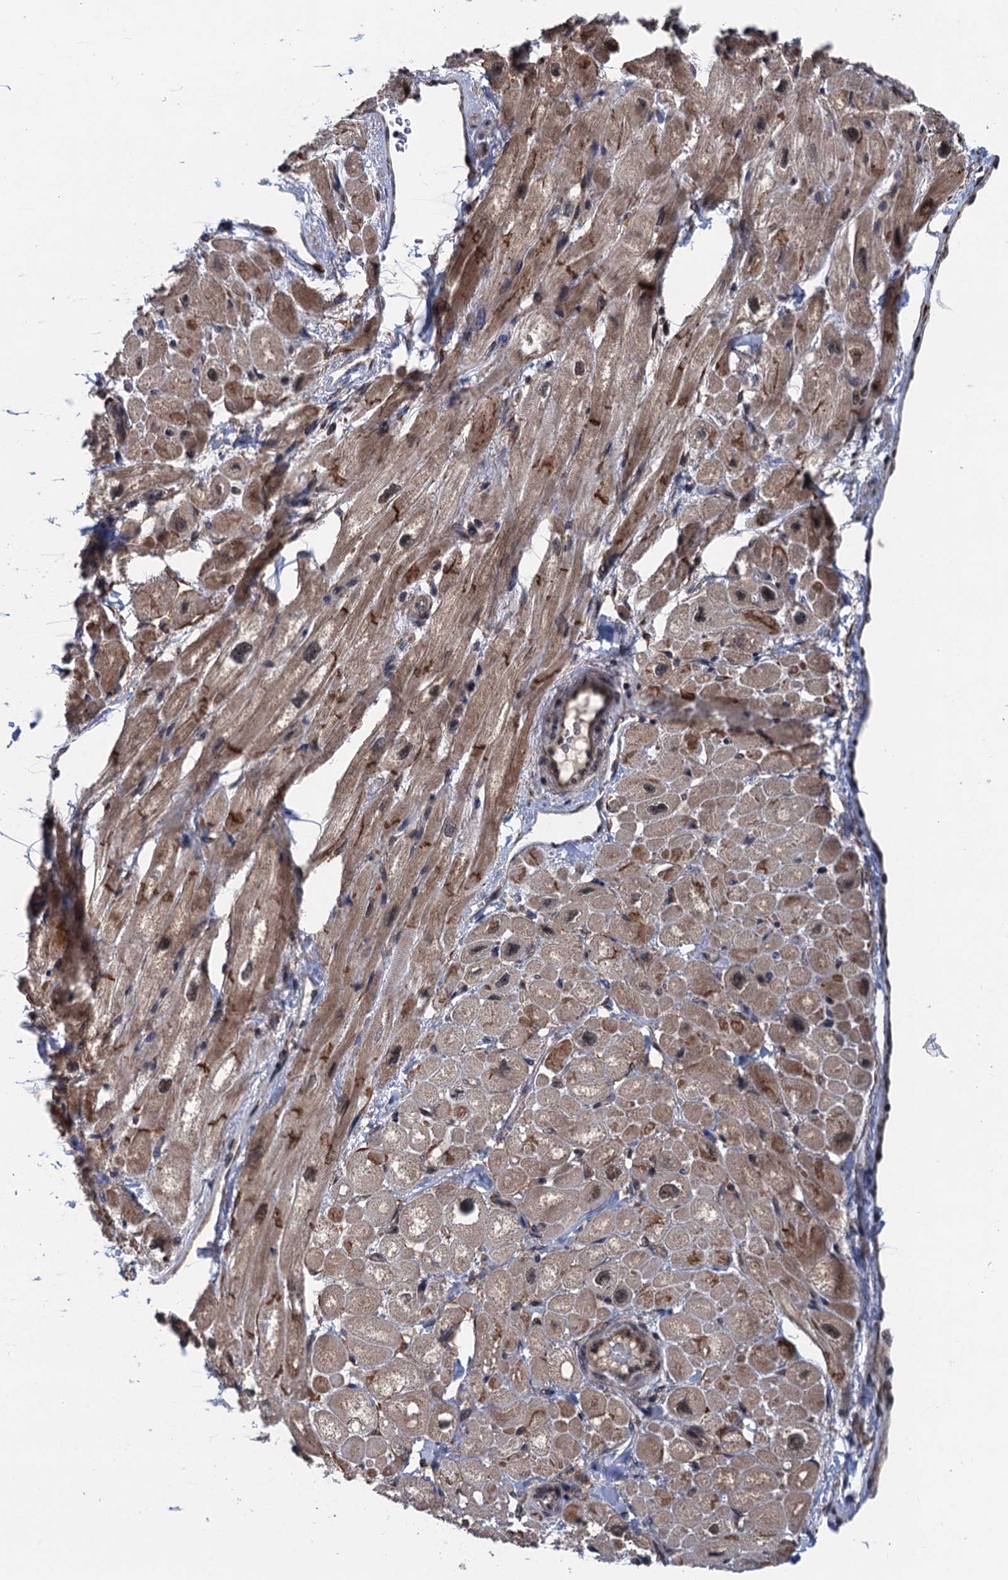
{"staining": {"intensity": "moderate", "quantity": "25%-75%", "location": "cytoplasmic/membranous,nuclear"}, "tissue": "heart muscle", "cell_type": "Cardiomyocytes", "image_type": "normal", "snomed": [{"axis": "morphology", "description": "Normal tissue, NOS"}, {"axis": "topography", "description": "Heart"}], "caption": "Unremarkable heart muscle displays moderate cytoplasmic/membranous,nuclear expression in about 25%-75% of cardiomyocytes.", "gene": "RASSF4", "patient": {"sex": "male", "age": 65}}